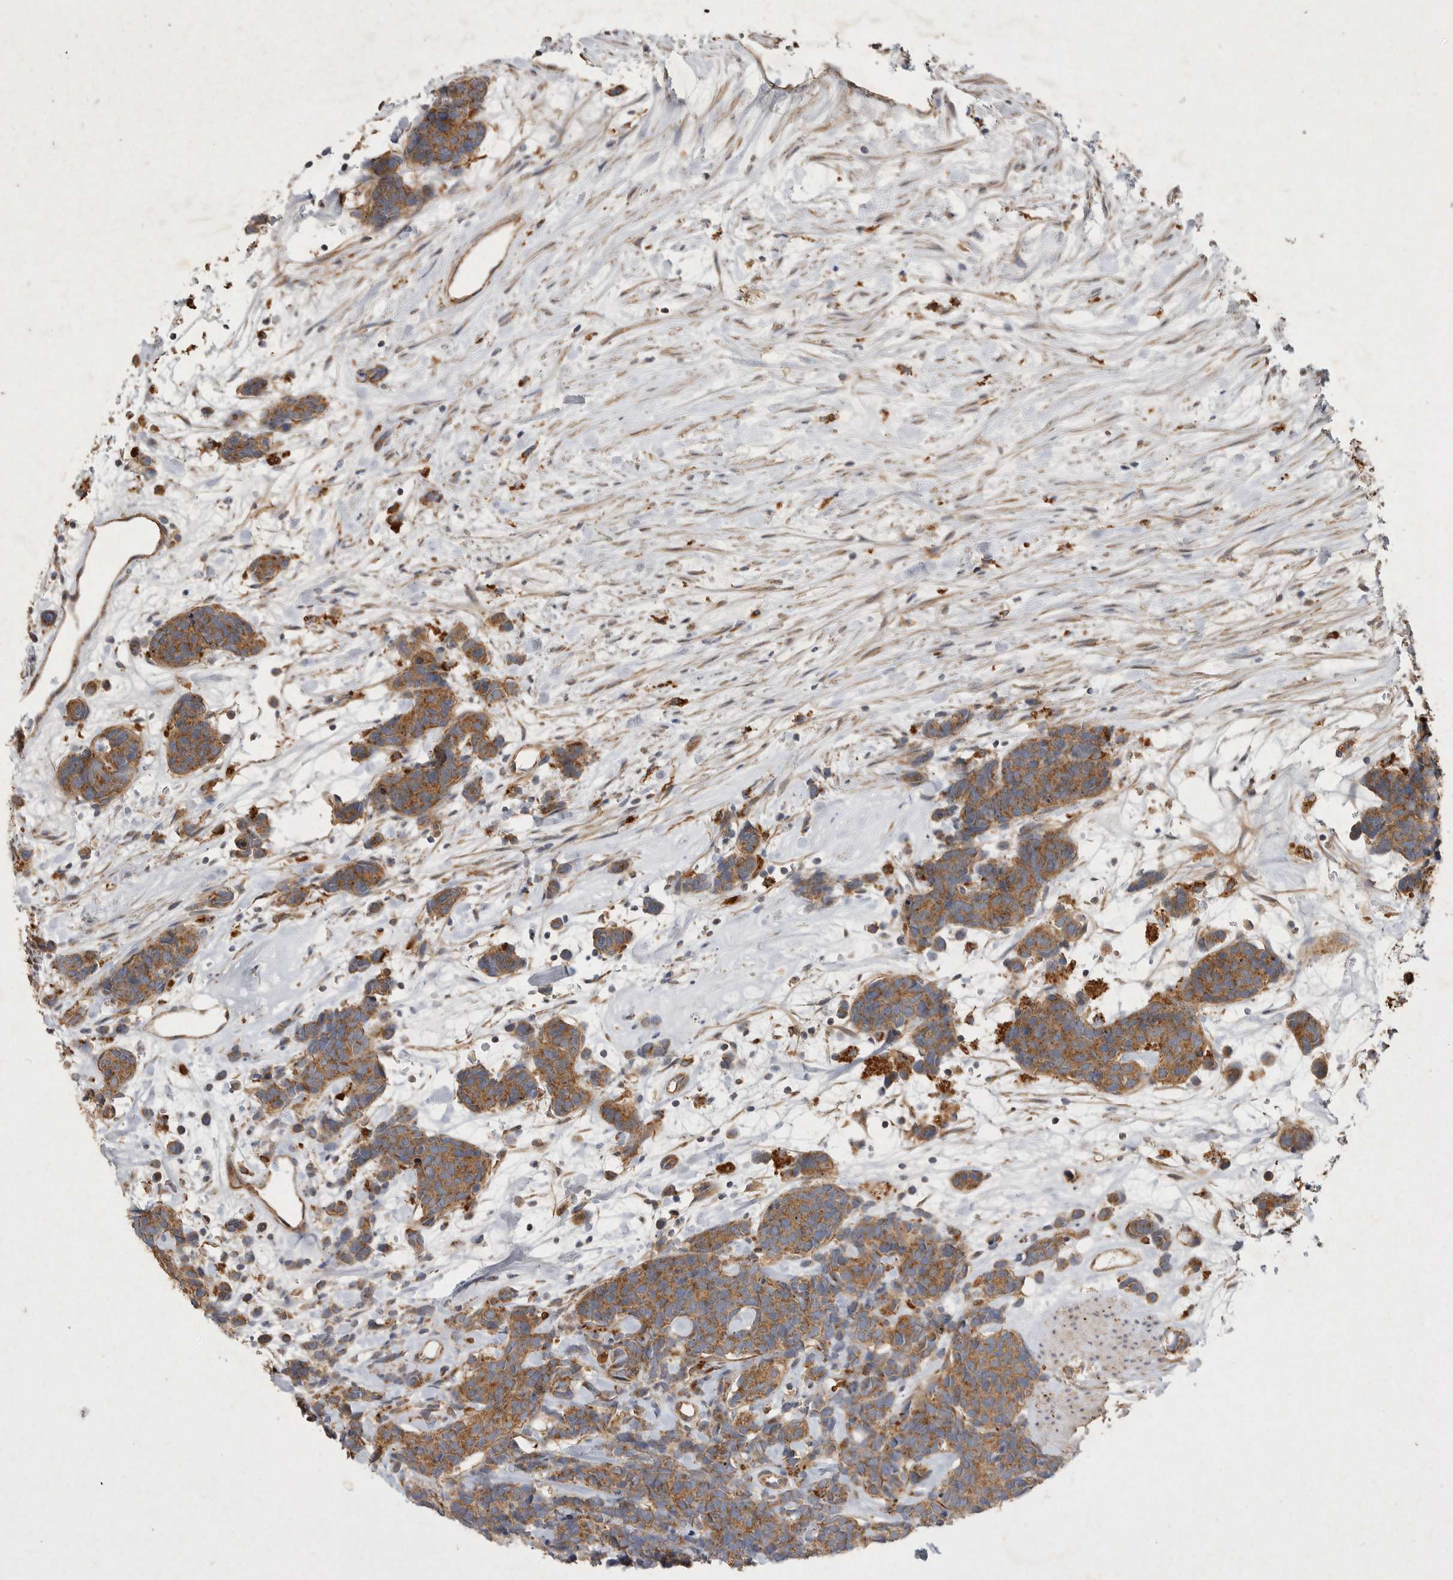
{"staining": {"intensity": "moderate", "quantity": ">75%", "location": "cytoplasmic/membranous"}, "tissue": "carcinoid", "cell_type": "Tumor cells", "image_type": "cancer", "snomed": [{"axis": "morphology", "description": "Carcinoma, NOS"}, {"axis": "morphology", "description": "Carcinoid, malignant, NOS"}, {"axis": "topography", "description": "Urinary bladder"}], "caption": "Carcinoid (malignant) stained with a brown dye reveals moderate cytoplasmic/membranous positive expression in about >75% of tumor cells.", "gene": "MRPL41", "patient": {"sex": "male", "age": 57}}